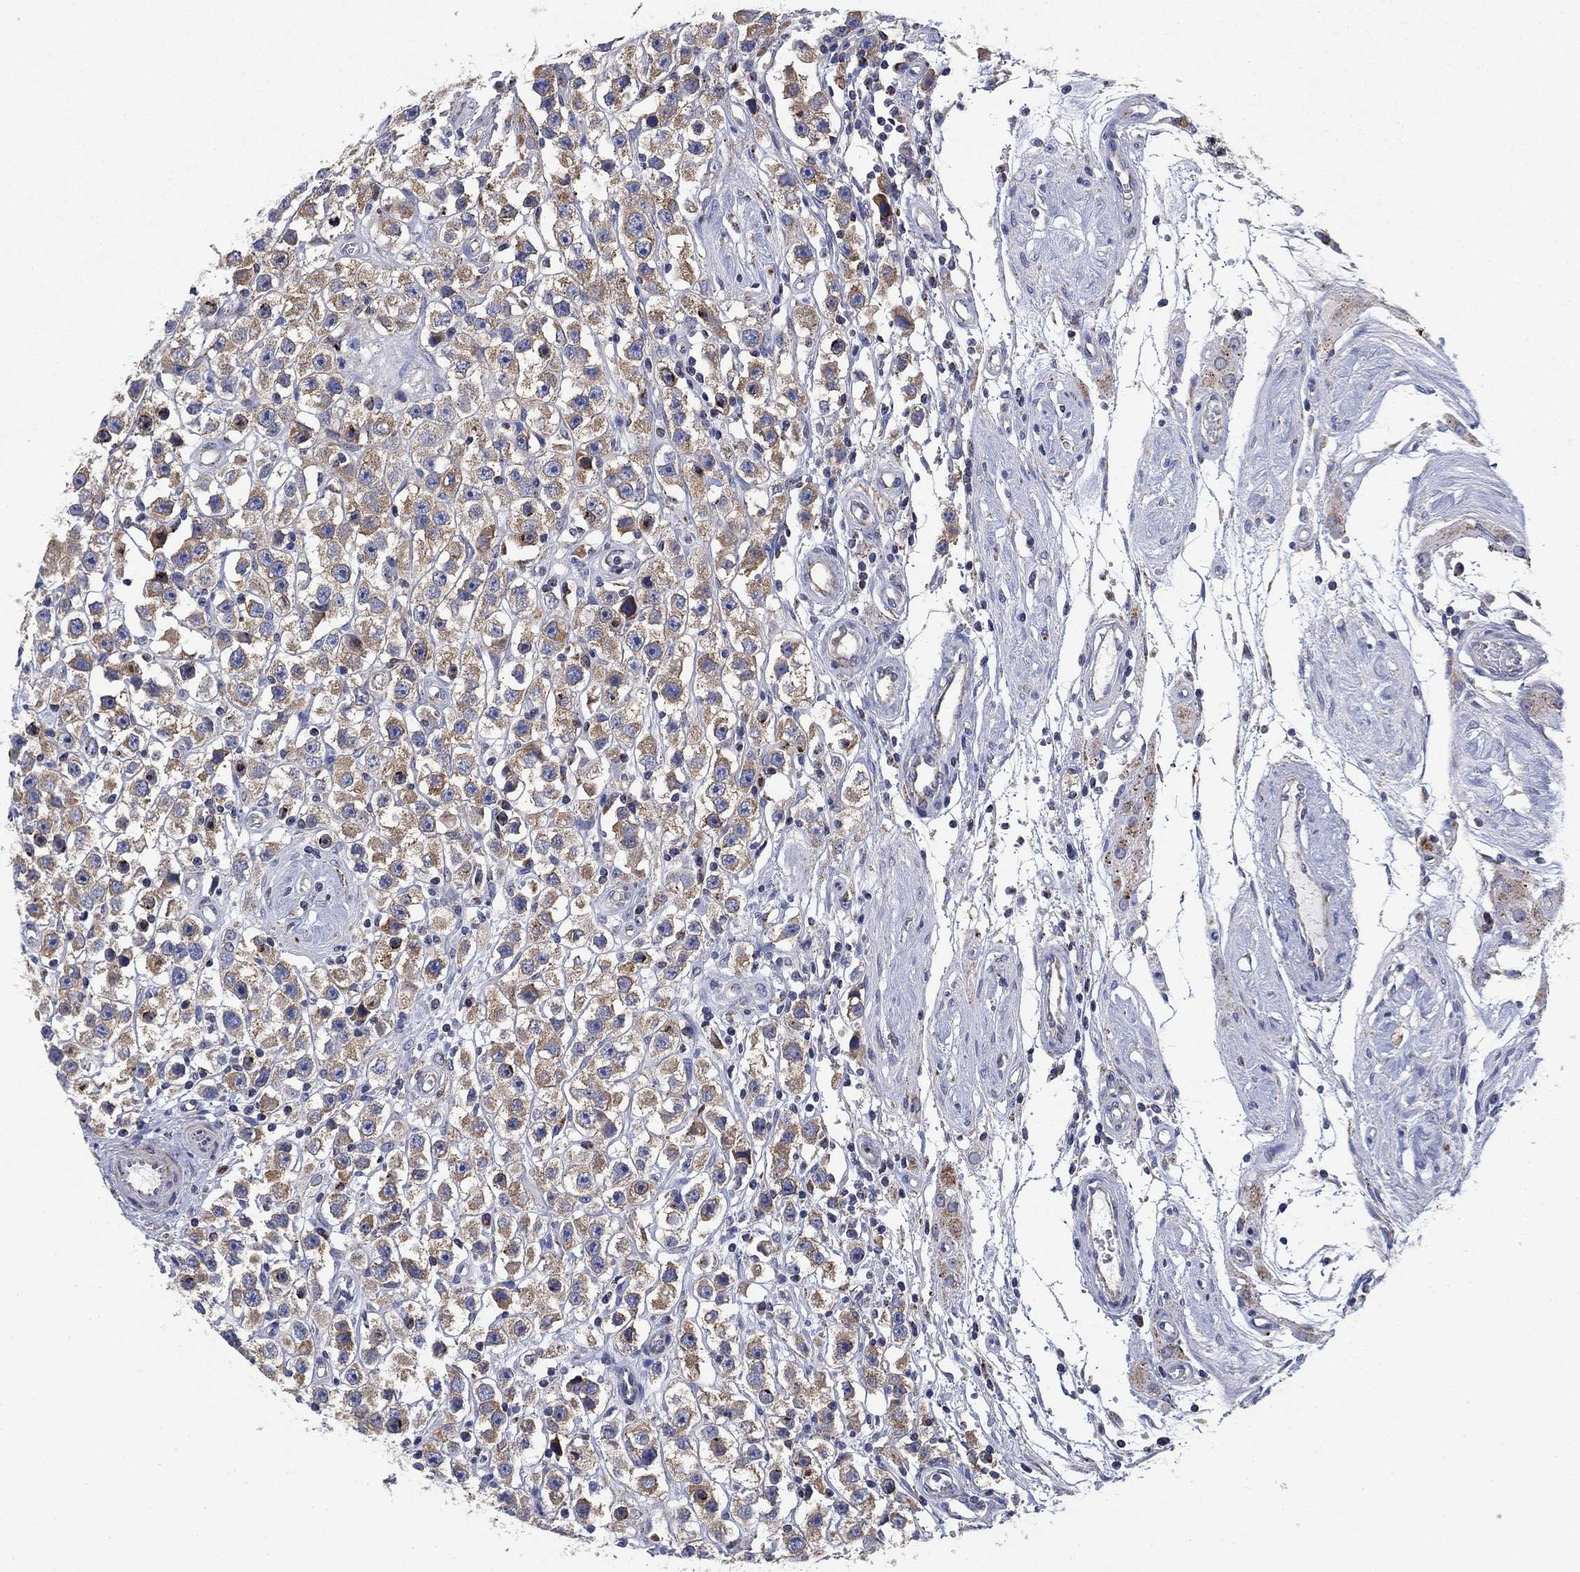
{"staining": {"intensity": "moderate", "quantity": "25%-75%", "location": "cytoplasmic/membranous"}, "tissue": "testis cancer", "cell_type": "Tumor cells", "image_type": "cancer", "snomed": [{"axis": "morphology", "description": "Seminoma, NOS"}, {"axis": "topography", "description": "Testis"}], "caption": "Protein staining exhibits moderate cytoplasmic/membranous expression in approximately 25%-75% of tumor cells in testis seminoma.", "gene": "NACAD", "patient": {"sex": "male", "age": 45}}